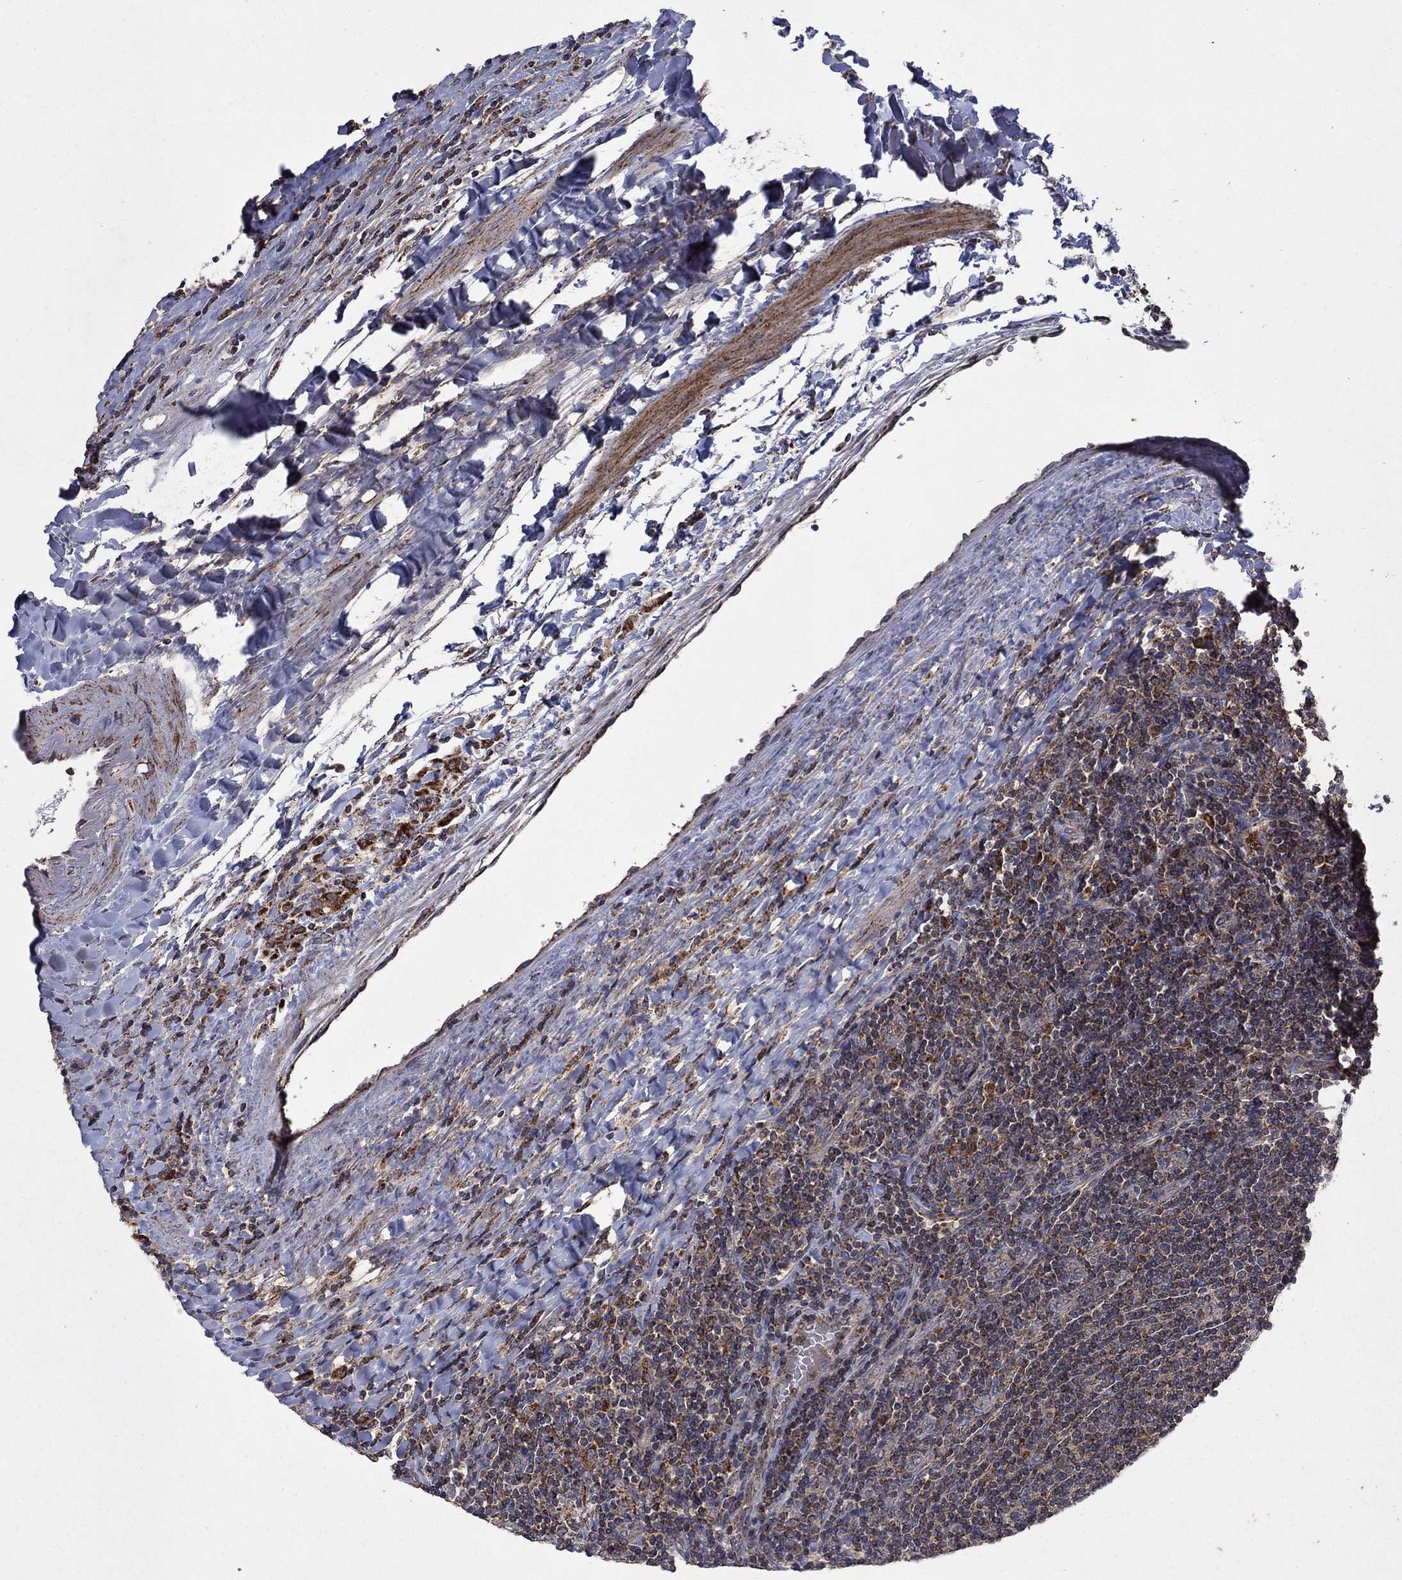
{"staining": {"intensity": "weak", "quantity": "25%-75%", "location": "cytoplasmic/membranous"}, "tissue": "lymphoma", "cell_type": "Tumor cells", "image_type": "cancer", "snomed": [{"axis": "morphology", "description": "Hodgkin's disease, NOS"}, {"axis": "topography", "description": "Lymph node"}], "caption": "Protein expression analysis of Hodgkin's disease reveals weak cytoplasmic/membranous staining in approximately 25%-75% of tumor cells.", "gene": "DPH1", "patient": {"sex": "male", "age": 40}}